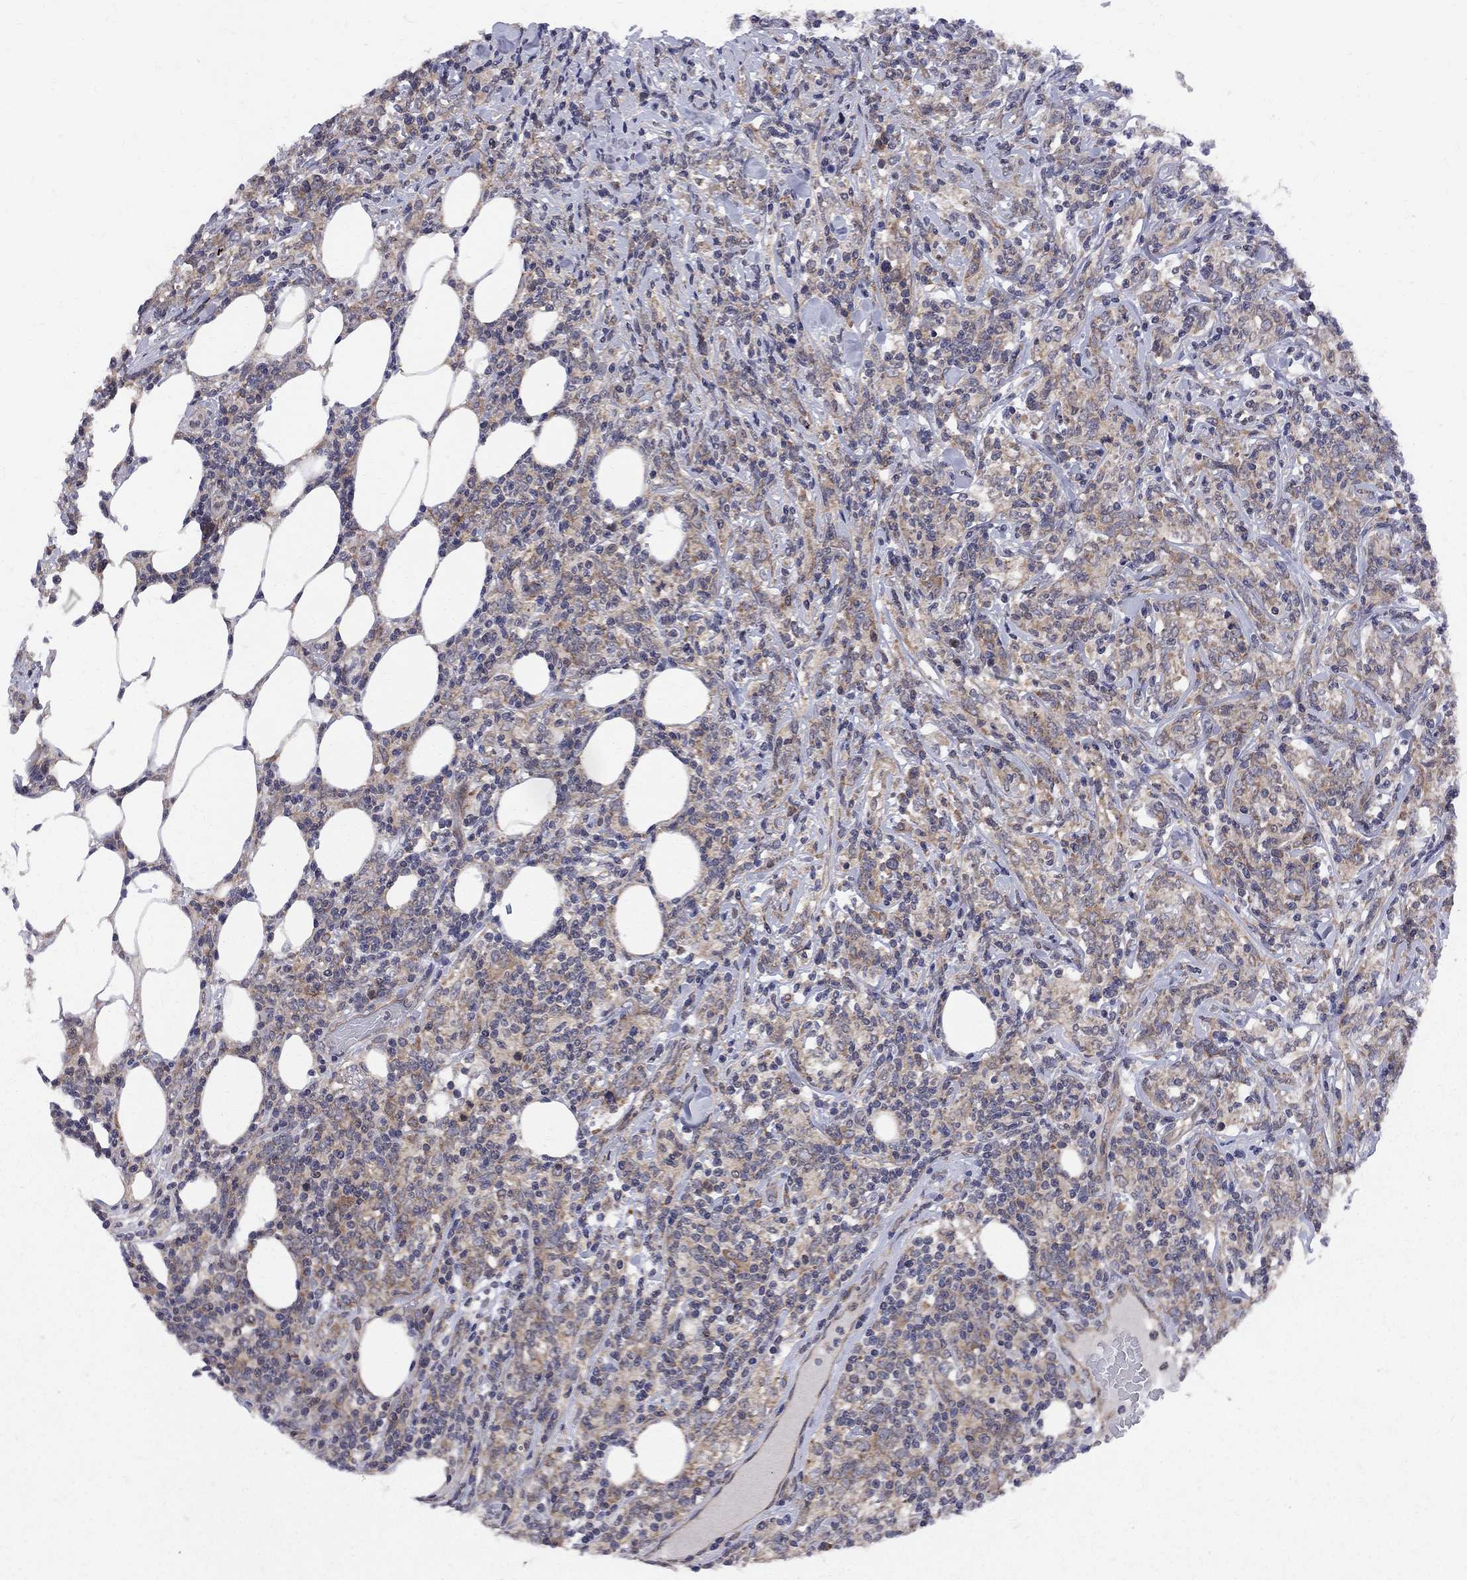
{"staining": {"intensity": "weak", "quantity": ">75%", "location": "cytoplasmic/membranous"}, "tissue": "lymphoma", "cell_type": "Tumor cells", "image_type": "cancer", "snomed": [{"axis": "morphology", "description": "Malignant lymphoma, non-Hodgkin's type, High grade"}, {"axis": "topography", "description": "Lymph node"}], "caption": "The image demonstrates staining of lymphoma, revealing weak cytoplasmic/membranous protein expression (brown color) within tumor cells.", "gene": "CNOT11", "patient": {"sex": "female", "age": 84}}